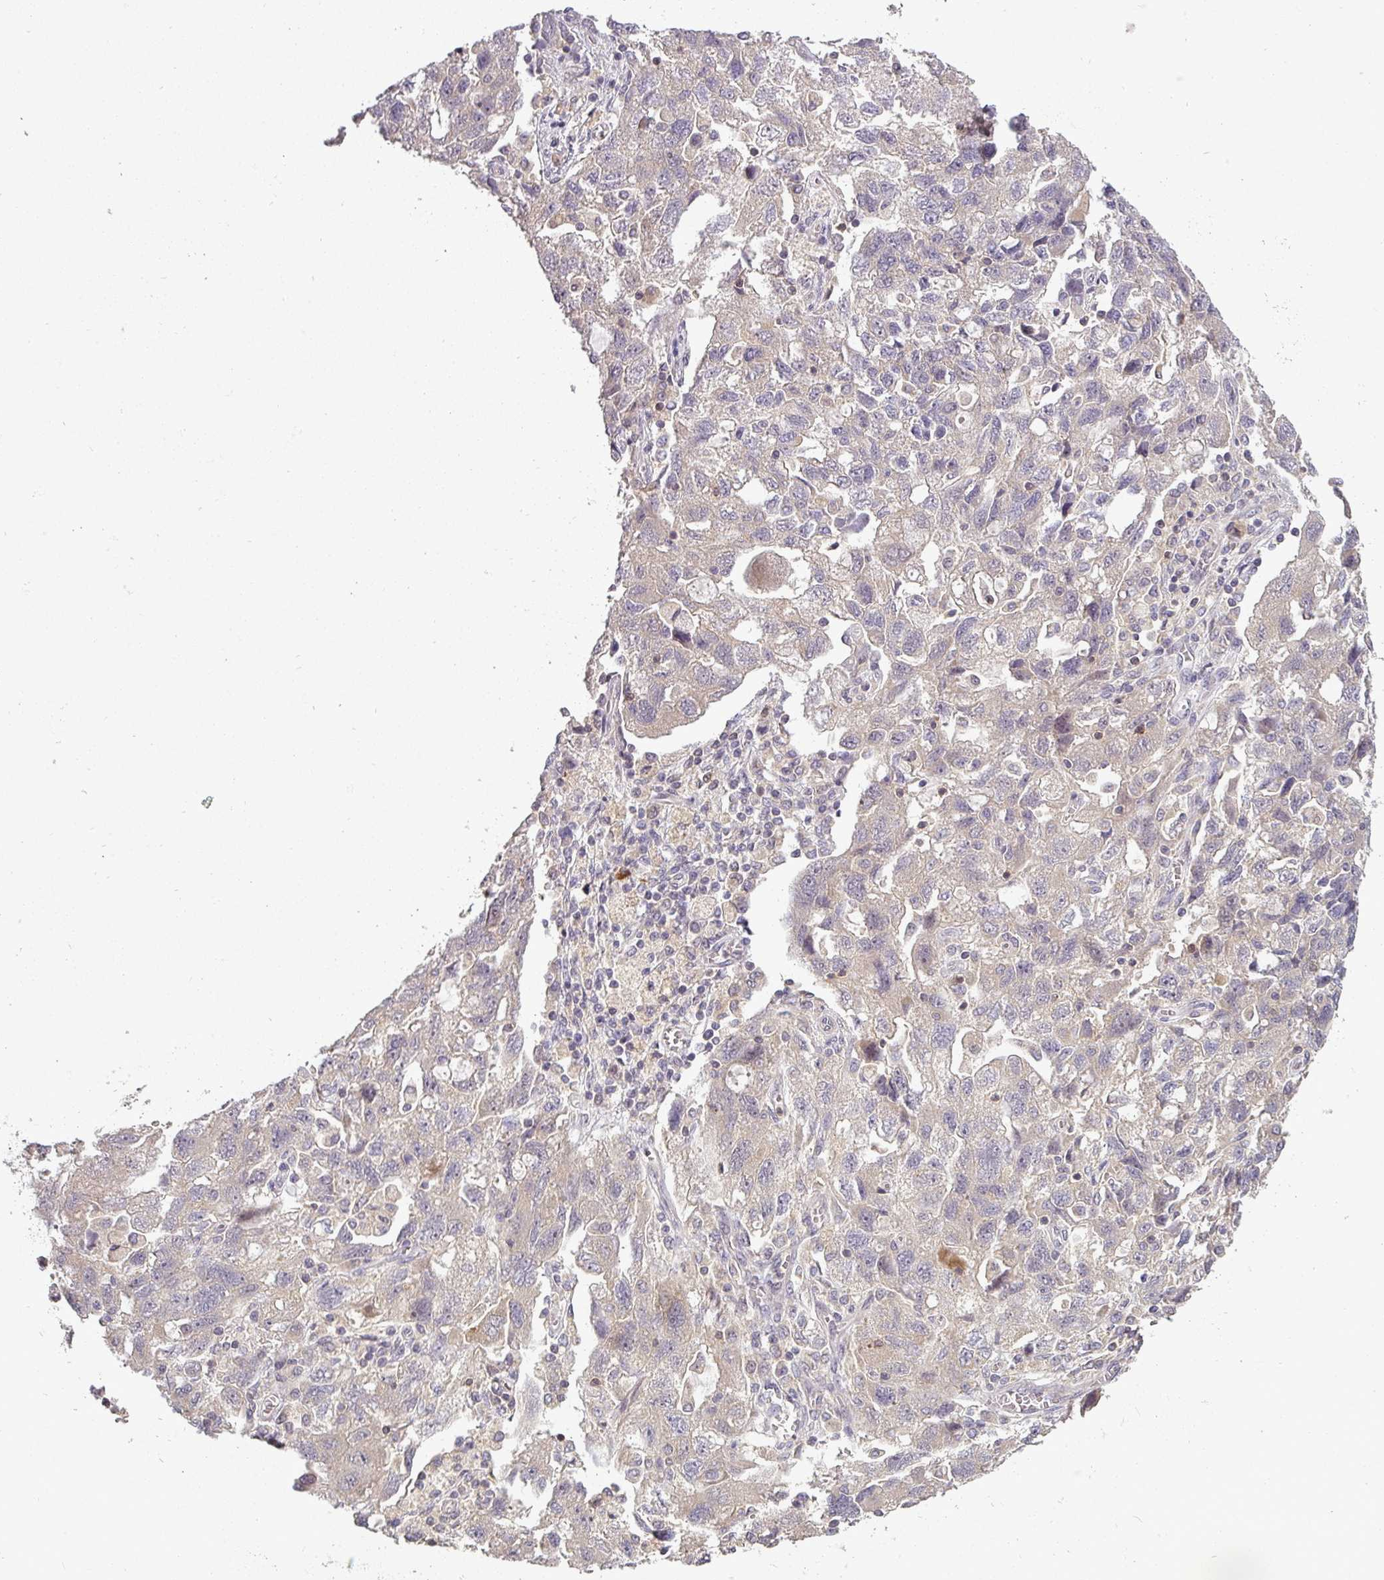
{"staining": {"intensity": "negative", "quantity": "none", "location": "none"}, "tissue": "ovarian cancer", "cell_type": "Tumor cells", "image_type": "cancer", "snomed": [{"axis": "morphology", "description": "Carcinoma, NOS"}, {"axis": "morphology", "description": "Cystadenocarcinoma, serous, NOS"}, {"axis": "topography", "description": "Ovary"}], "caption": "This photomicrograph is of serous cystadenocarcinoma (ovarian) stained with IHC to label a protein in brown with the nuclei are counter-stained blue. There is no staining in tumor cells. (DAB (3,3'-diaminobenzidine) immunohistochemistry (IHC), high magnification).", "gene": "NIN", "patient": {"sex": "female", "age": 69}}